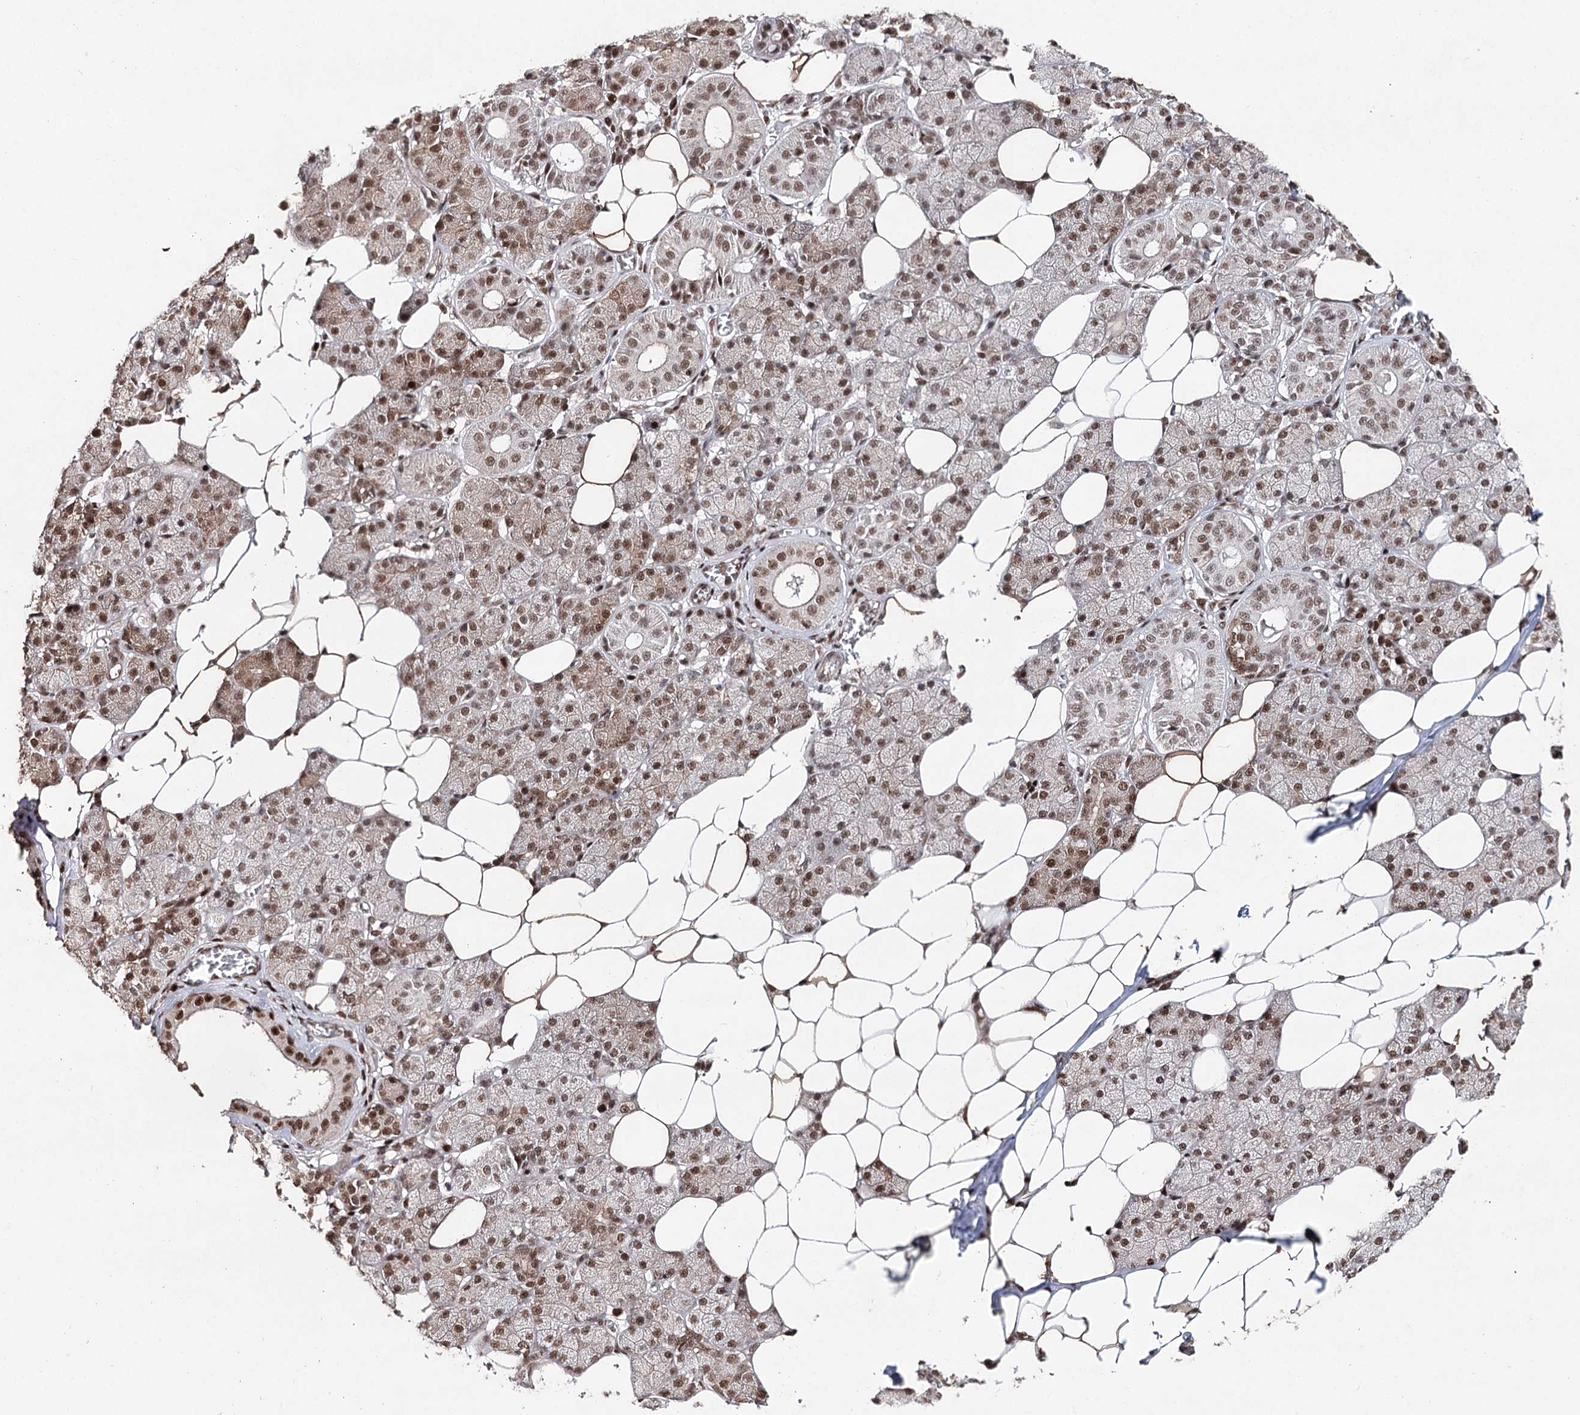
{"staining": {"intensity": "strong", "quantity": ">75%", "location": "cytoplasmic/membranous,nuclear"}, "tissue": "salivary gland", "cell_type": "Glandular cells", "image_type": "normal", "snomed": [{"axis": "morphology", "description": "Normal tissue, NOS"}, {"axis": "topography", "description": "Salivary gland"}], "caption": "An immunohistochemistry (IHC) image of unremarkable tissue is shown. Protein staining in brown labels strong cytoplasmic/membranous,nuclear positivity in salivary gland within glandular cells. (DAB (3,3'-diaminobenzidine) = brown stain, brightfield microscopy at high magnification).", "gene": "PDCD4", "patient": {"sex": "female", "age": 33}}